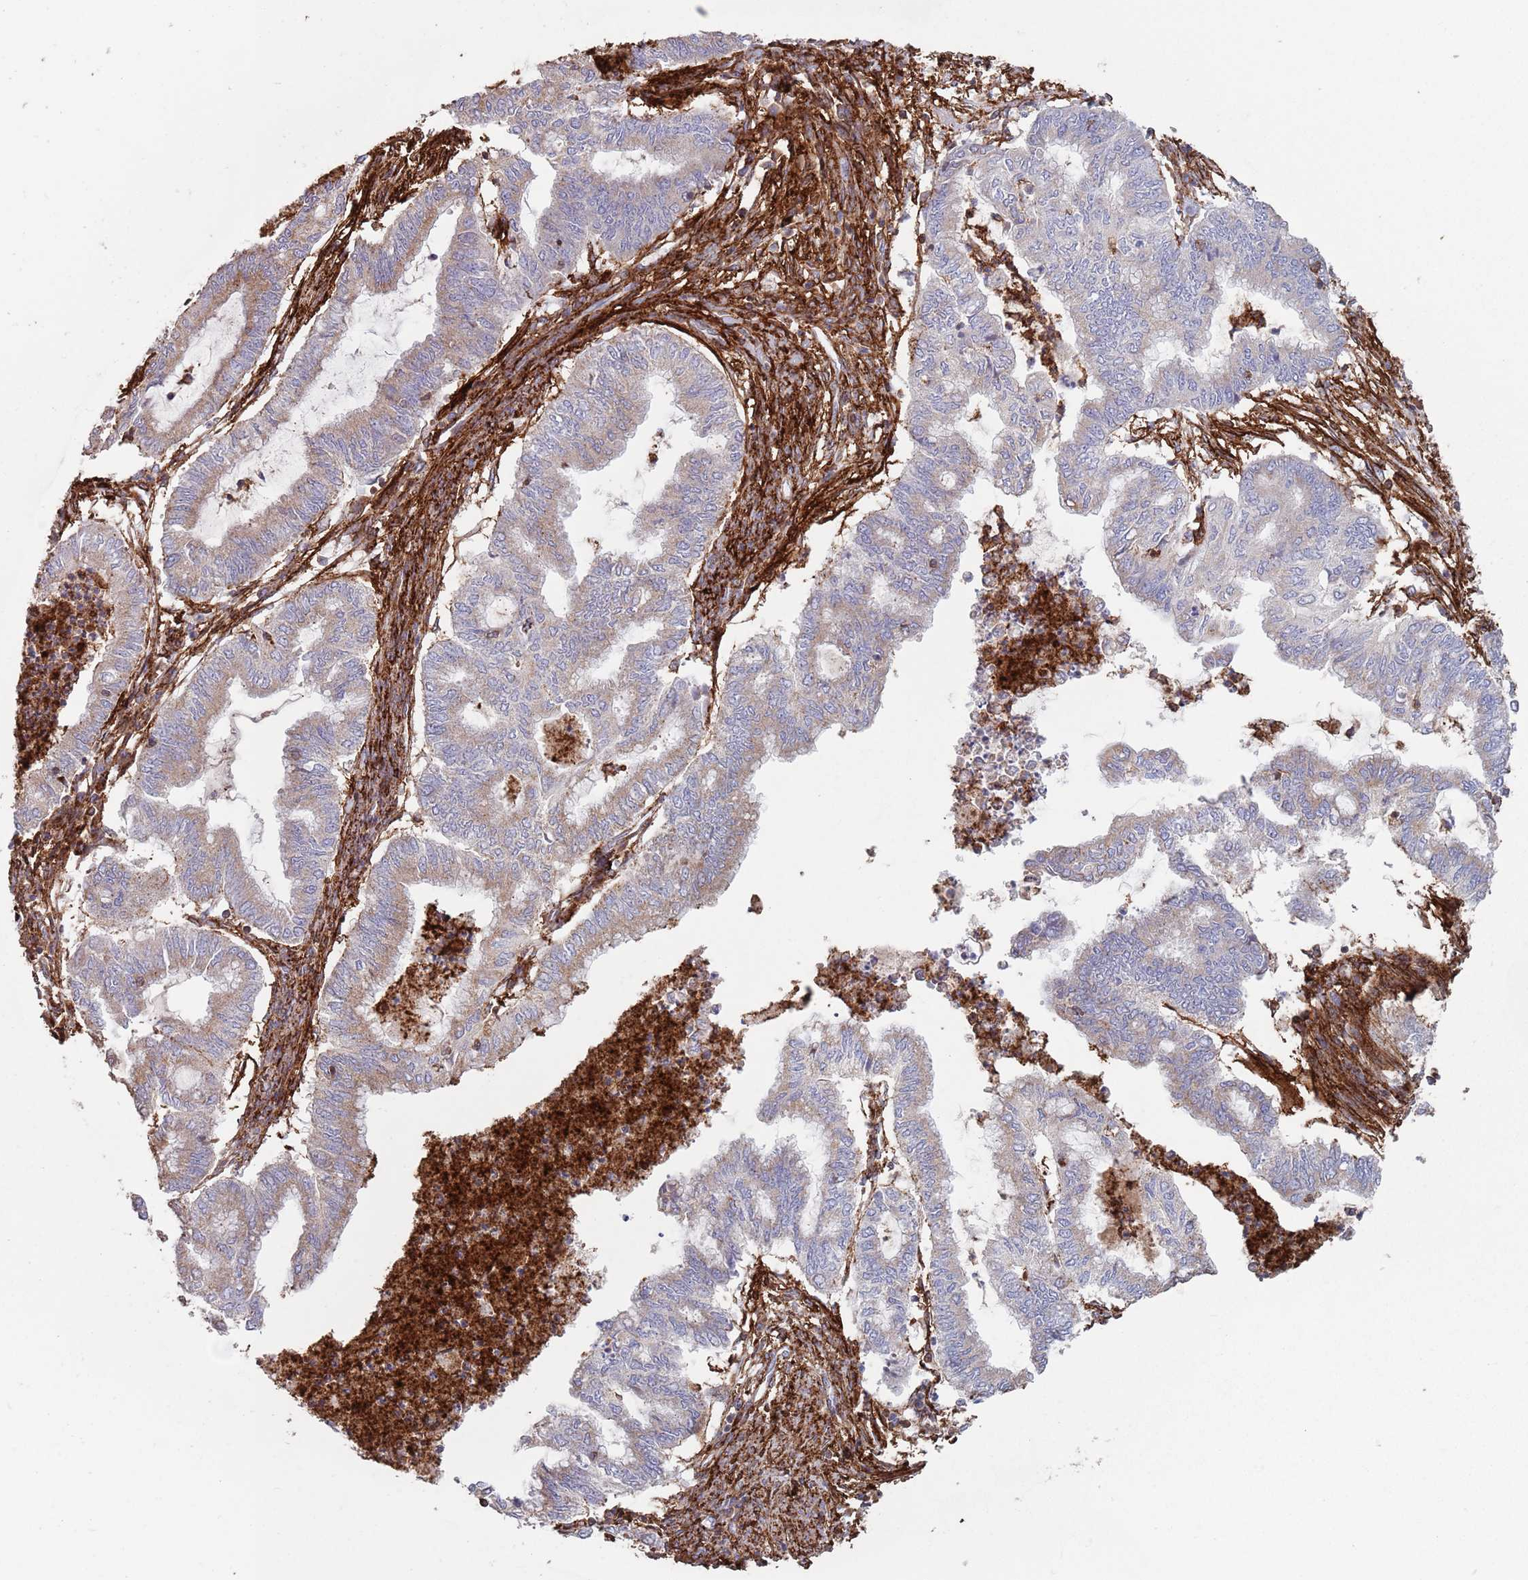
{"staining": {"intensity": "weak", "quantity": "25%-75%", "location": "cytoplasmic/membranous"}, "tissue": "endometrial cancer", "cell_type": "Tumor cells", "image_type": "cancer", "snomed": [{"axis": "morphology", "description": "Adenocarcinoma, NOS"}, {"axis": "topography", "description": "Endometrium"}], "caption": "The photomicrograph reveals a brown stain indicating the presence of a protein in the cytoplasmic/membranous of tumor cells in endometrial cancer. The staining is performed using DAB (3,3'-diaminobenzidine) brown chromogen to label protein expression. The nuclei are counter-stained blue using hematoxylin.", "gene": "RNF144A", "patient": {"sex": "female", "age": 79}}